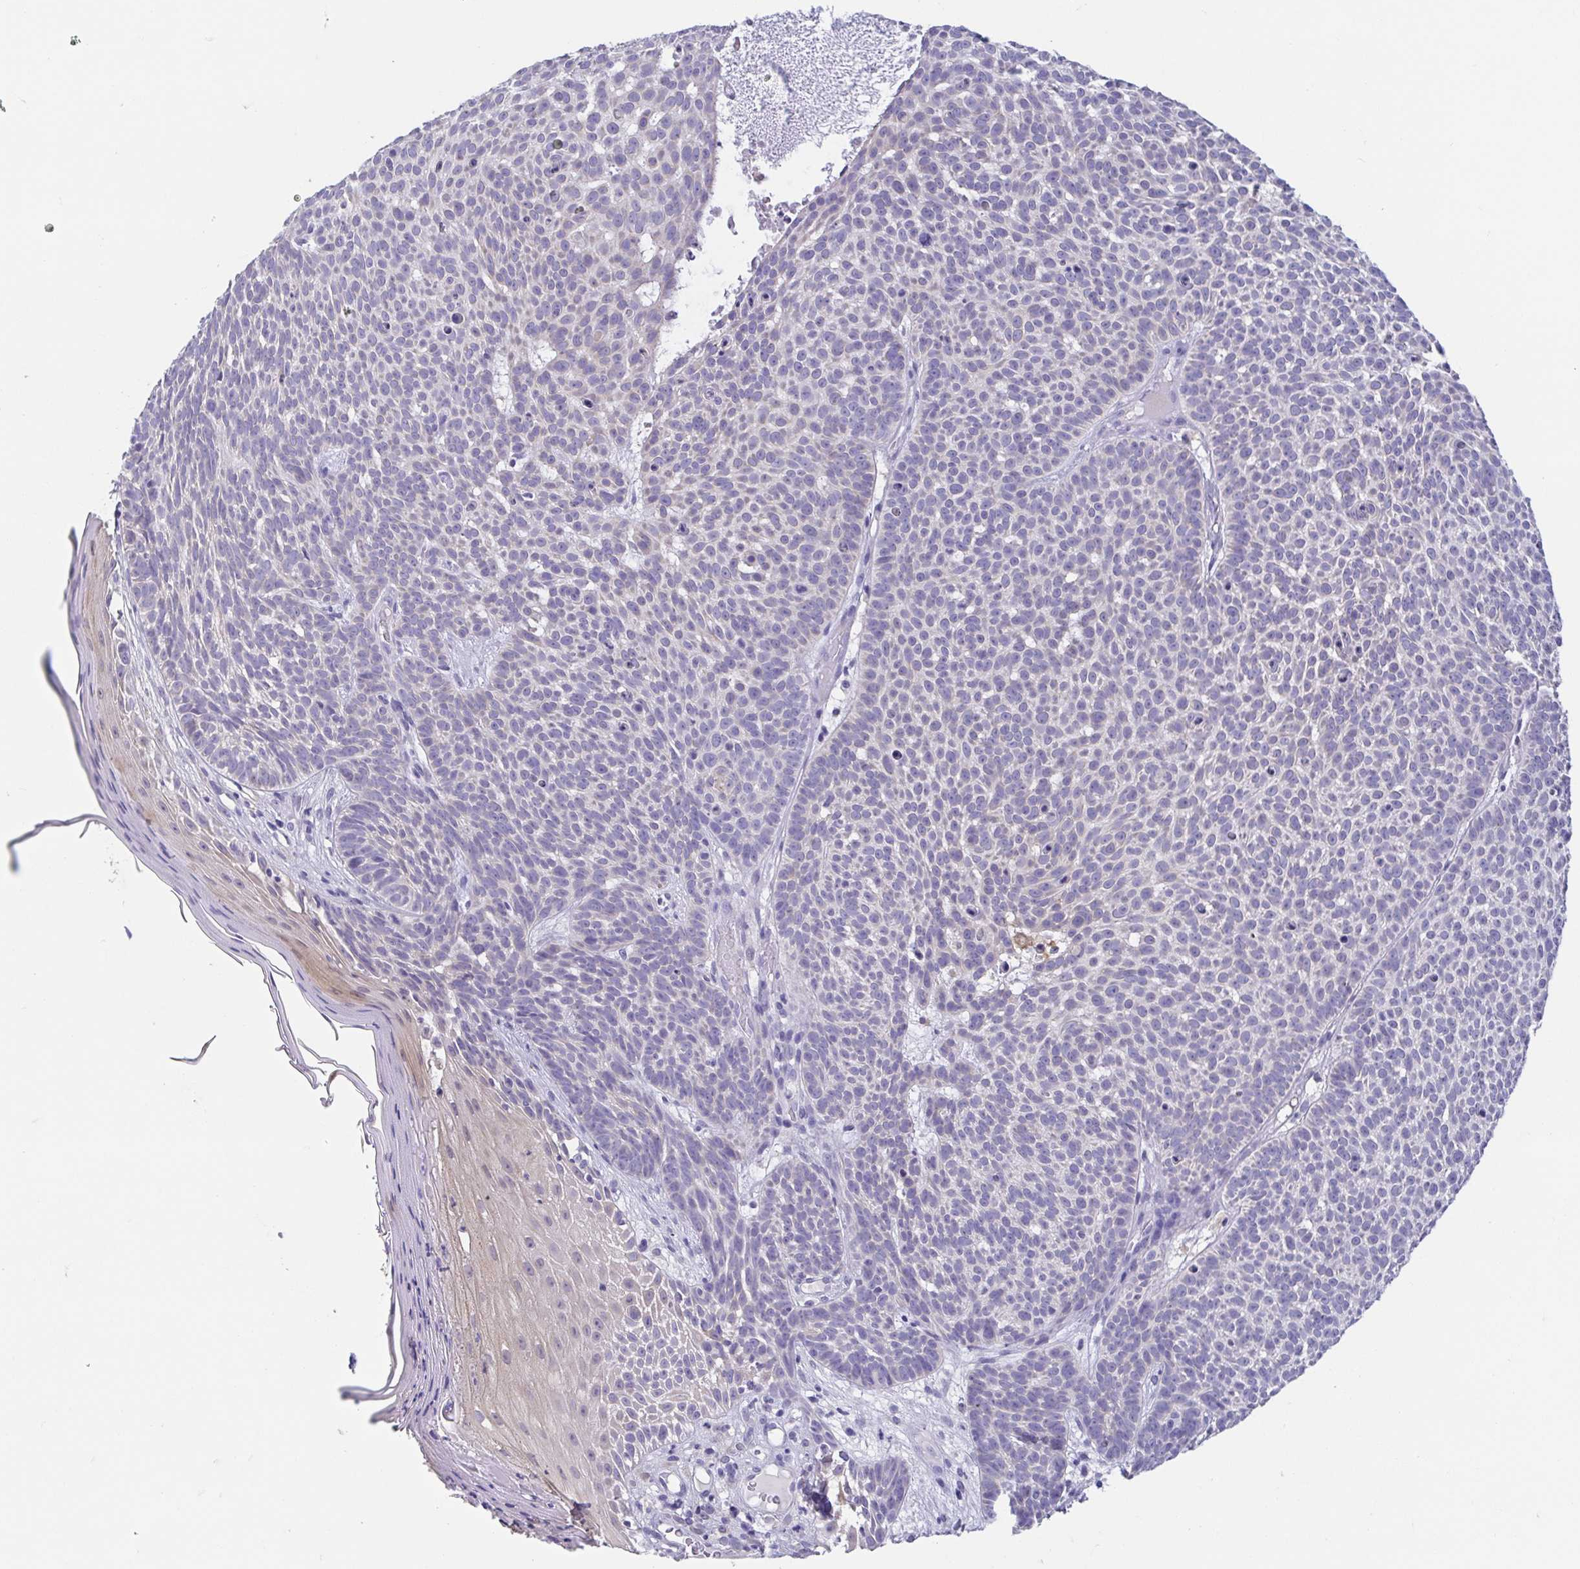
{"staining": {"intensity": "negative", "quantity": "none", "location": "none"}, "tissue": "skin cancer", "cell_type": "Tumor cells", "image_type": "cancer", "snomed": [{"axis": "morphology", "description": "Basal cell carcinoma"}, {"axis": "topography", "description": "Skin"}], "caption": "A high-resolution image shows immunohistochemistry (IHC) staining of skin cancer (basal cell carcinoma), which reveals no significant positivity in tumor cells. The staining was performed using DAB to visualize the protein expression in brown, while the nuclei were stained in blue with hematoxylin (Magnification: 20x).", "gene": "FABP3", "patient": {"sex": "male", "age": 90}}